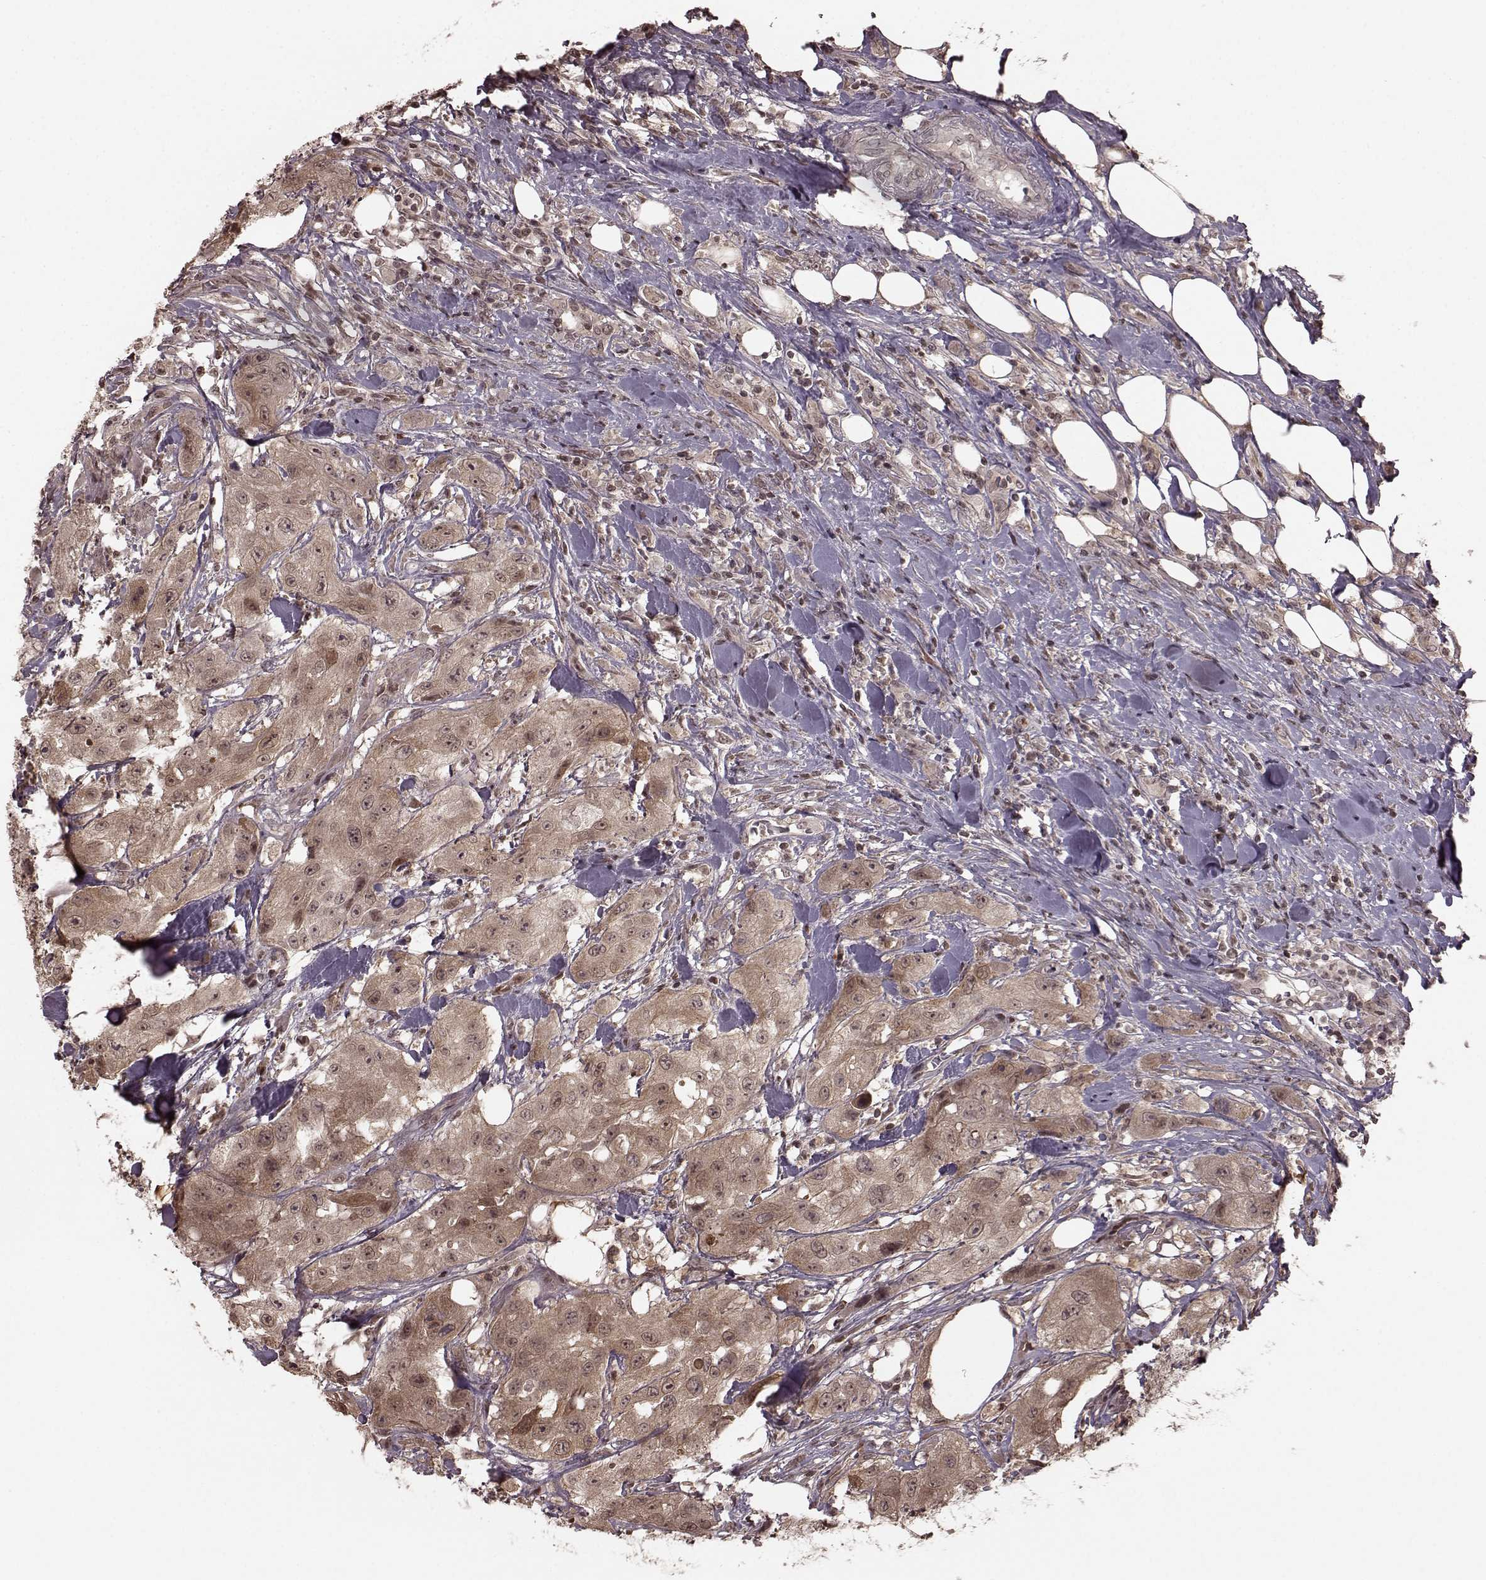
{"staining": {"intensity": "weak", "quantity": ">75%", "location": "cytoplasmic/membranous,nuclear"}, "tissue": "urothelial cancer", "cell_type": "Tumor cells", "image_type": "cancer", "snomed": [{"axis": "morphology", "description": "Urothelial carcinoma, High grade"}, {"axis": "topography", "description": "Urinary bladder"}], "caption": "Immunohistochemistry (IHC) histopathology image of neoplastic tissue: high-grade urothelial carcinoma stained using immunohistochemistry (IHC) displays low levels of weak protein expression localized specifically in the cytoplasmic/membranous and nuclear of tumor cells, appearing as a cytoplasmic/membranous and nuclear brown color.", "gene": "GSS", "patient": {"sex": "male", "age": 79}}